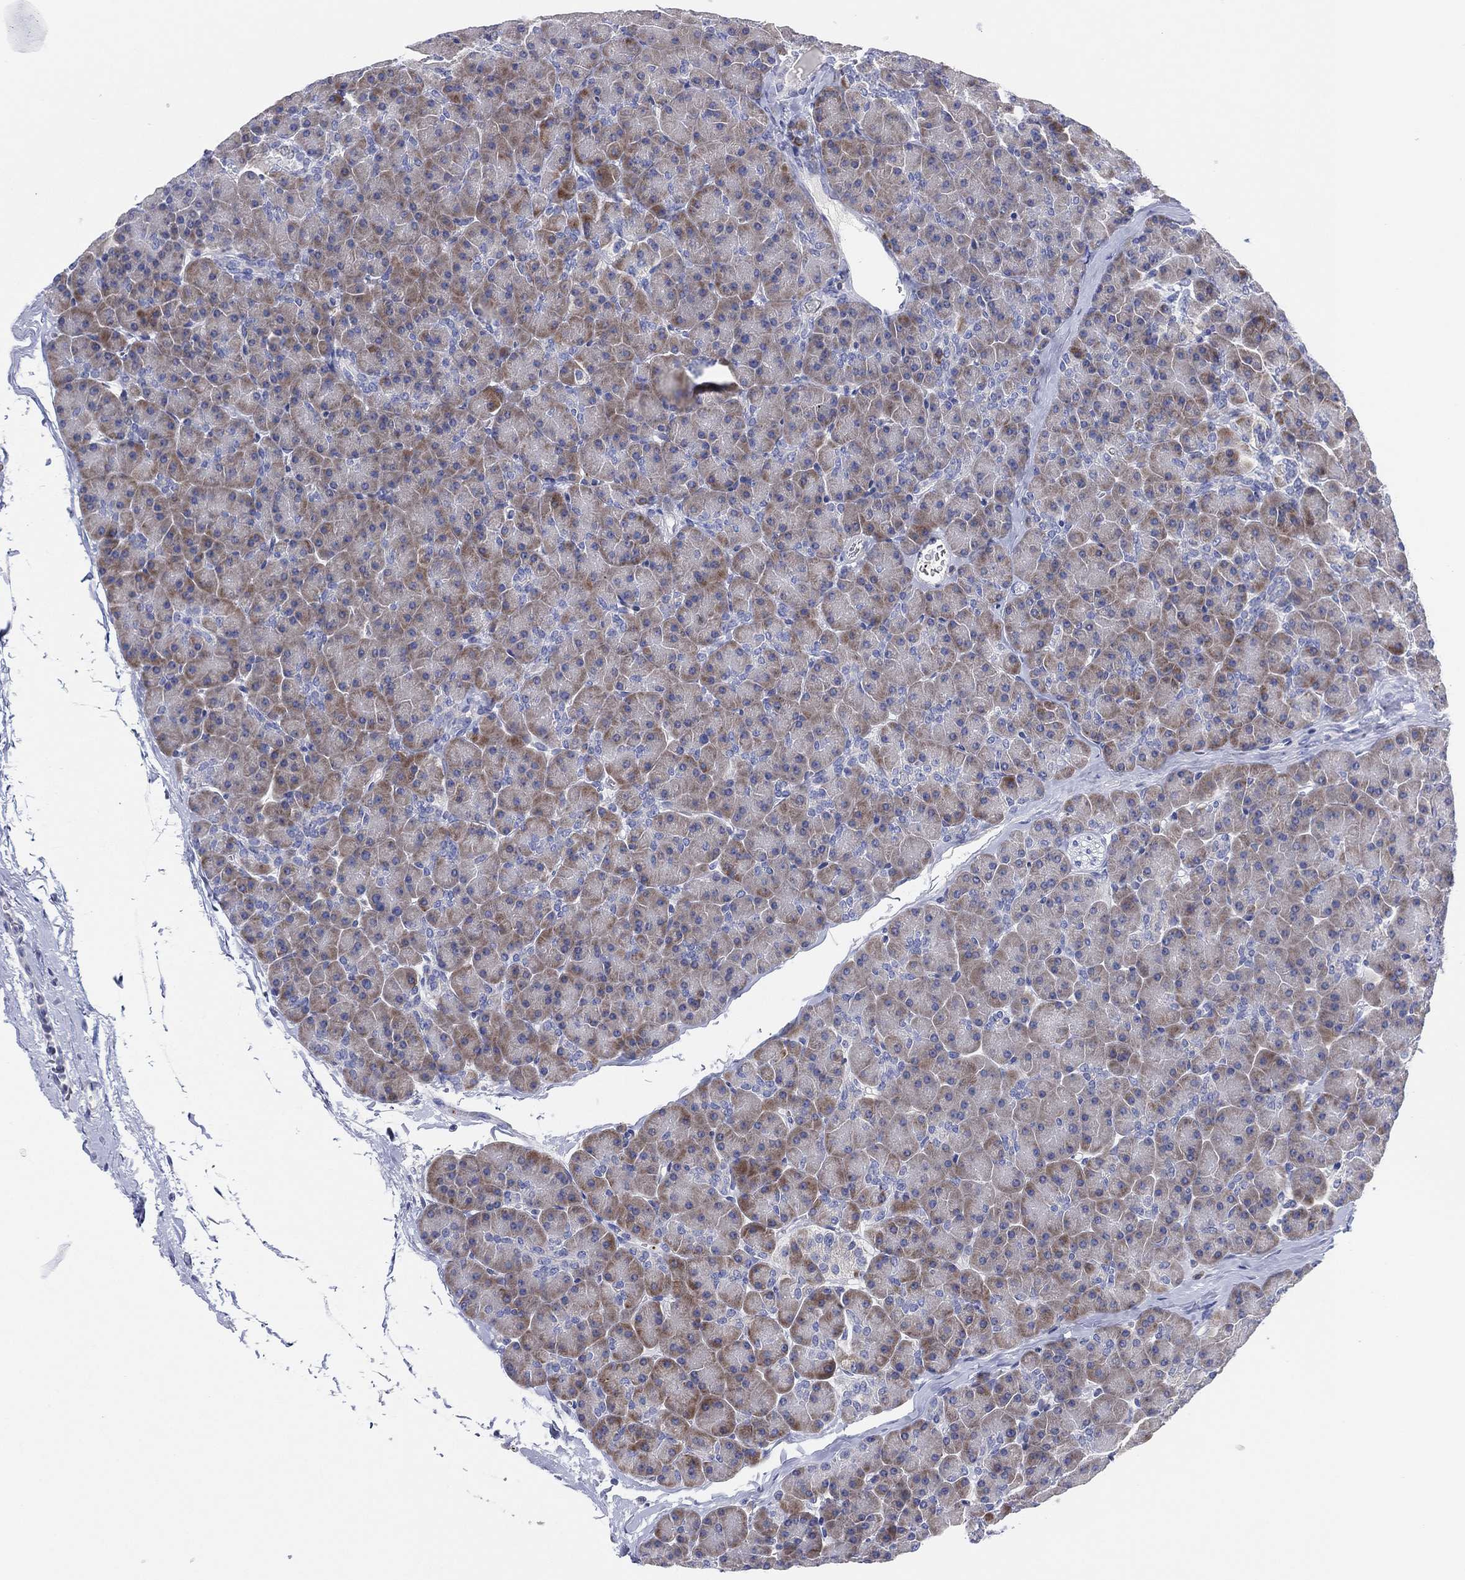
{"staining": {"intensity": "weak", "quantity": ">75%", "location": "cytoplasmic/membranous"}, "tissue": "pancreas", "cell_type": "Exocrine glandular cells", "image_type": "normal", "snomed": [{"axis": "morphology", "description": "Normal tissue, NOS"}, {"axis": "topography", "description": "Pancreas"}], "caption": "Protein staining of normal pancreas demonstrates weak cytoplasmic/membranous positivity in approximately >75% of exocrine glandular cells.", "gene": "TMEM40", "patient": {"sex": "female", "age": 44}}